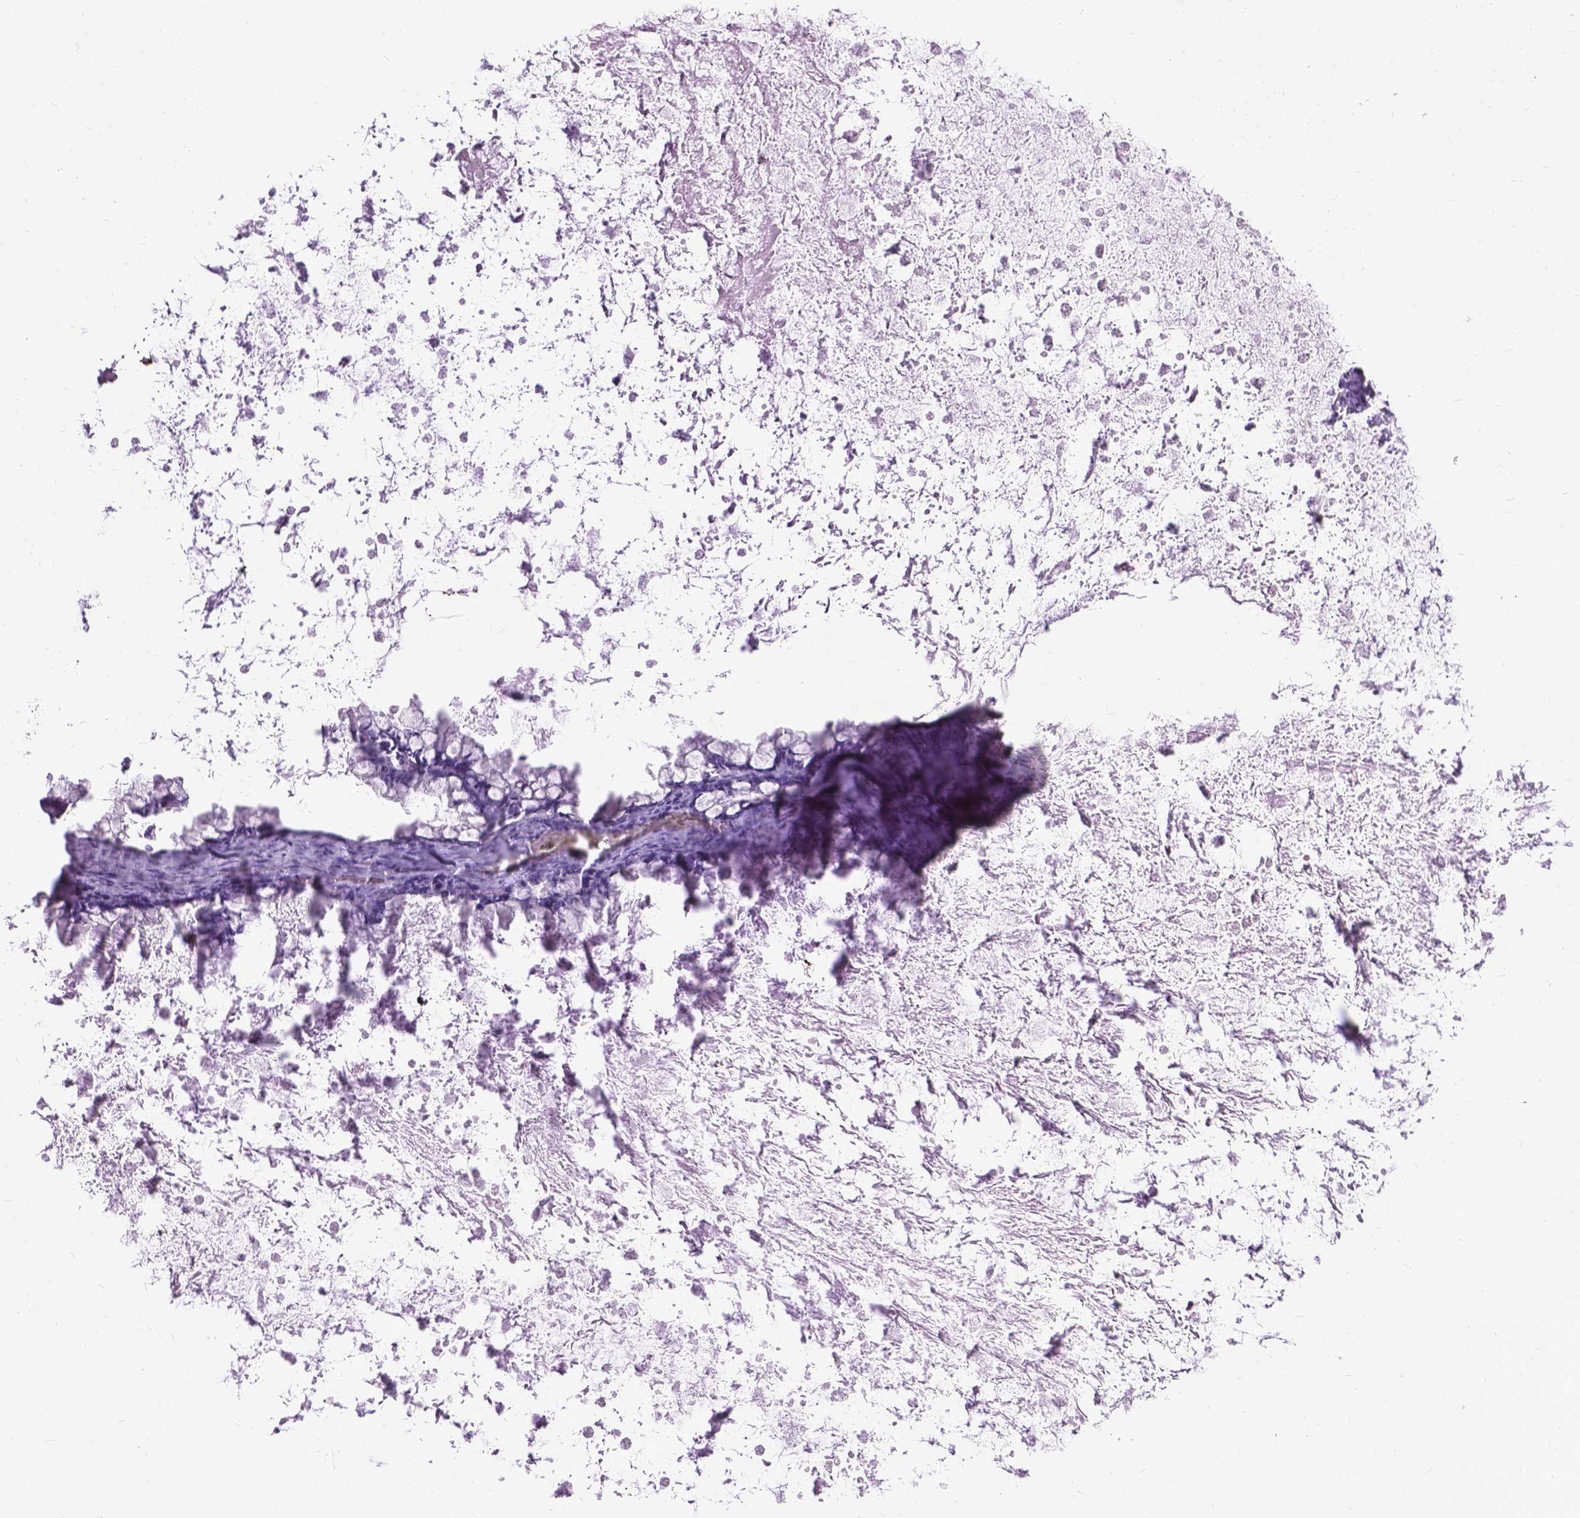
{"staining": {"intensity": "negative", "quantity": "none", "location": "none"}, "tissue": "ovarian cancer", "cell_type": "Tumor cells", "image_type": "cancer", "snomed": [{"axis": "morphology", "description": "Cystadenocarcinoma, mucinous, NOS"}, {"axis": "topography", "description": "Ovary"}], "caption": "Tumor cells show no significant protein staining in mucinous cystadenocarcinoma (ovarian).", "gene": "PROB1", "patient": {"sex": "female", "age": 67}}